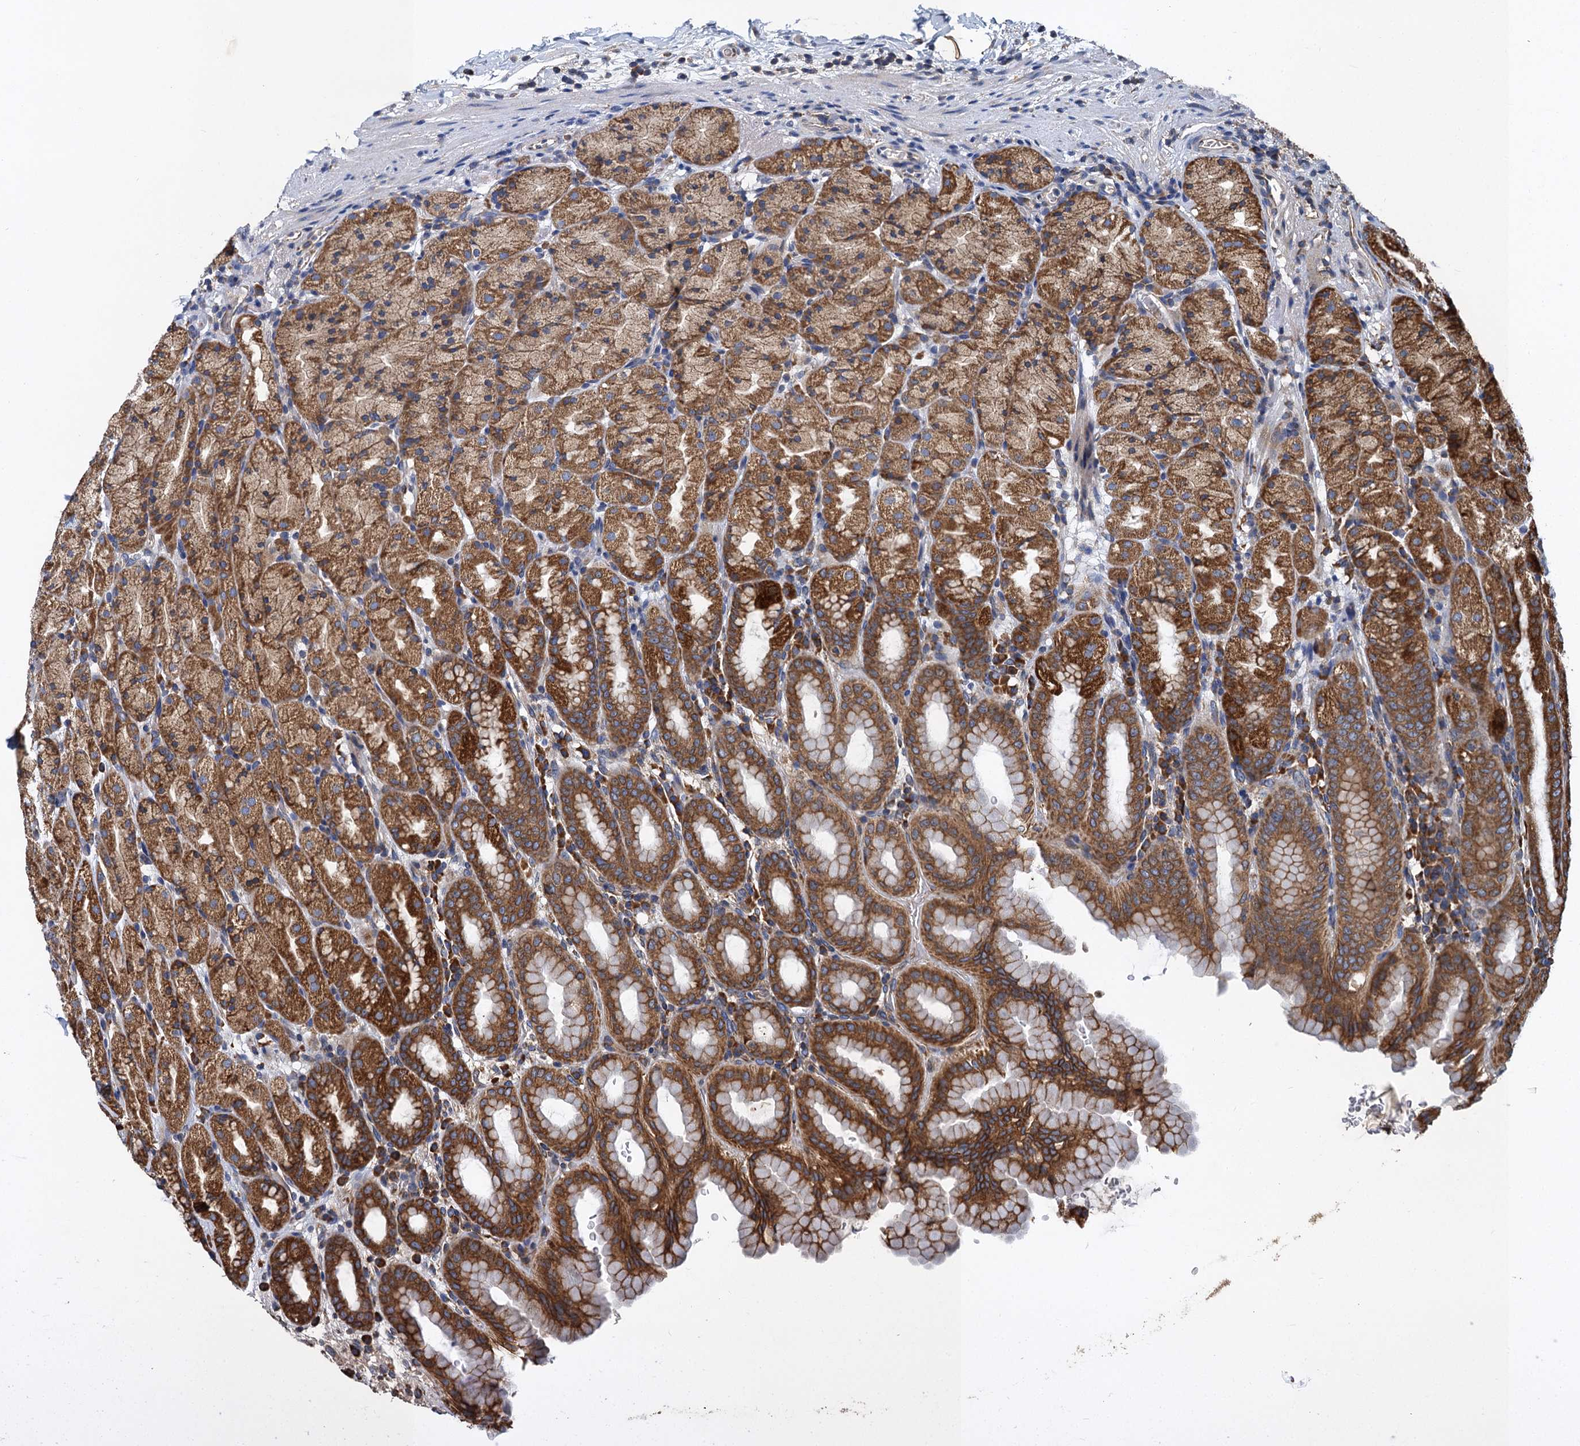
{"staining": {"intensity": "moderate", "quantity": ">75%", "location": "cytoplasmic/membranous"}, "tissue": "stomach", "cell_type": "Glandular cells", "image_type": "normal", "snomed": [{"axis": "morphology", "description": "Normal tissue, NOS"}, {"axis": "topography", "description": "Stomach, upper"}], "caption": "A brown stain highlights moderate cytoplasmic/membranous positivity of a protein in glandular cells of normal stomach. The protein of interest is shown in brown color, while the nuclei are stained blue.", "gene": "LINS1", "patient": {"sex": "male", "age": 68}}